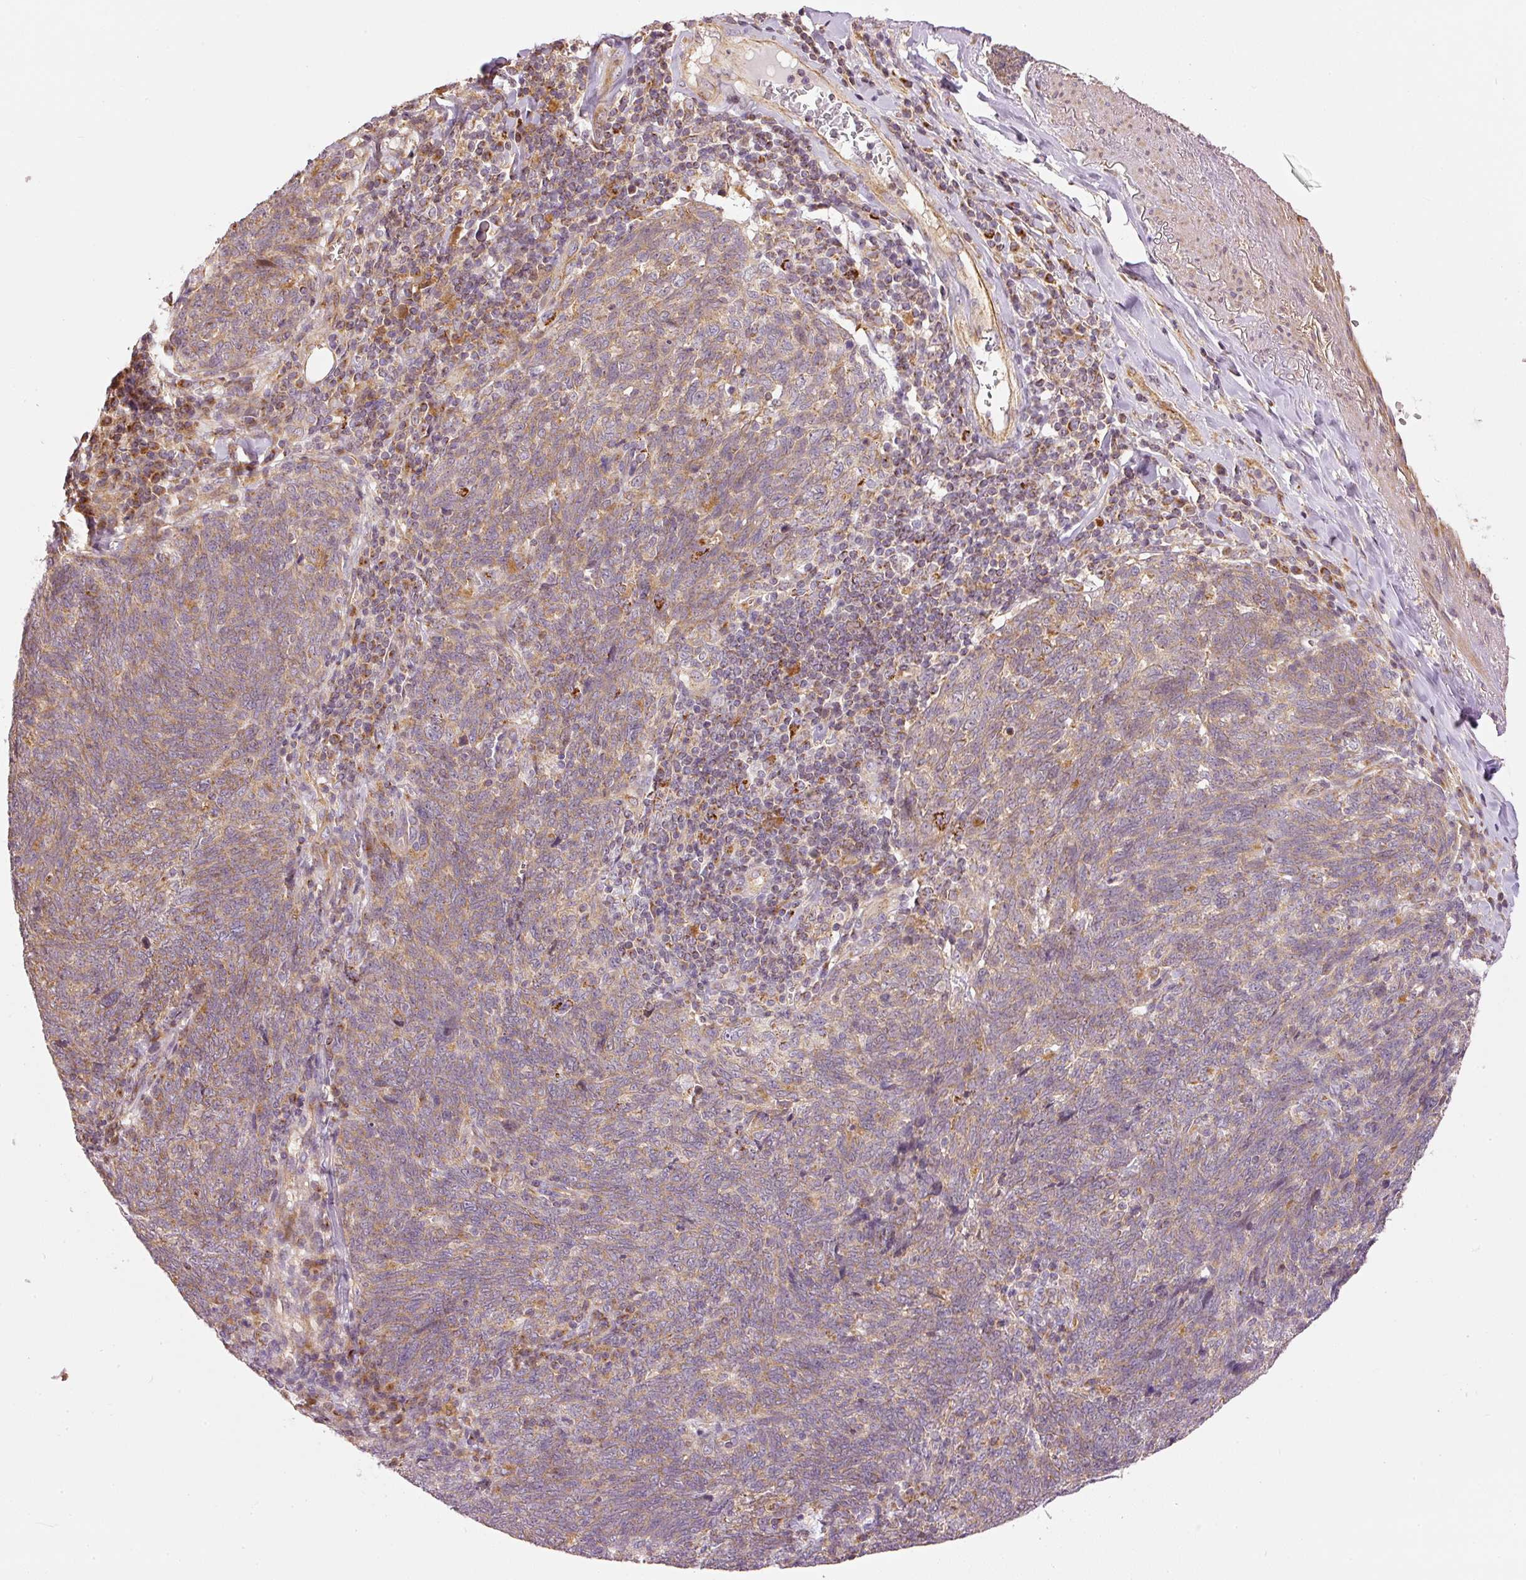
{"staining": {"intensity": "weak", "quantity": "25%-75%", "location": "cytoplasmic/membranous"}, "tissue": "lung cancer", "cell_type": "Tumor cells", "image_type": "cancer", "snomed": [{"axis": "morphology", "description": "Squamous cell carcinoma, NOS"}, {"axis": "topography", "description": "Lung"}], "caption": "Tumor cells reveal weak cytoplasmic/membranous expression in approximately 25%-75% of cells in lung squamous cell carcinoma.", "gene": "MTHFD1L", "patient": {"sex": "female", "age": 72}}